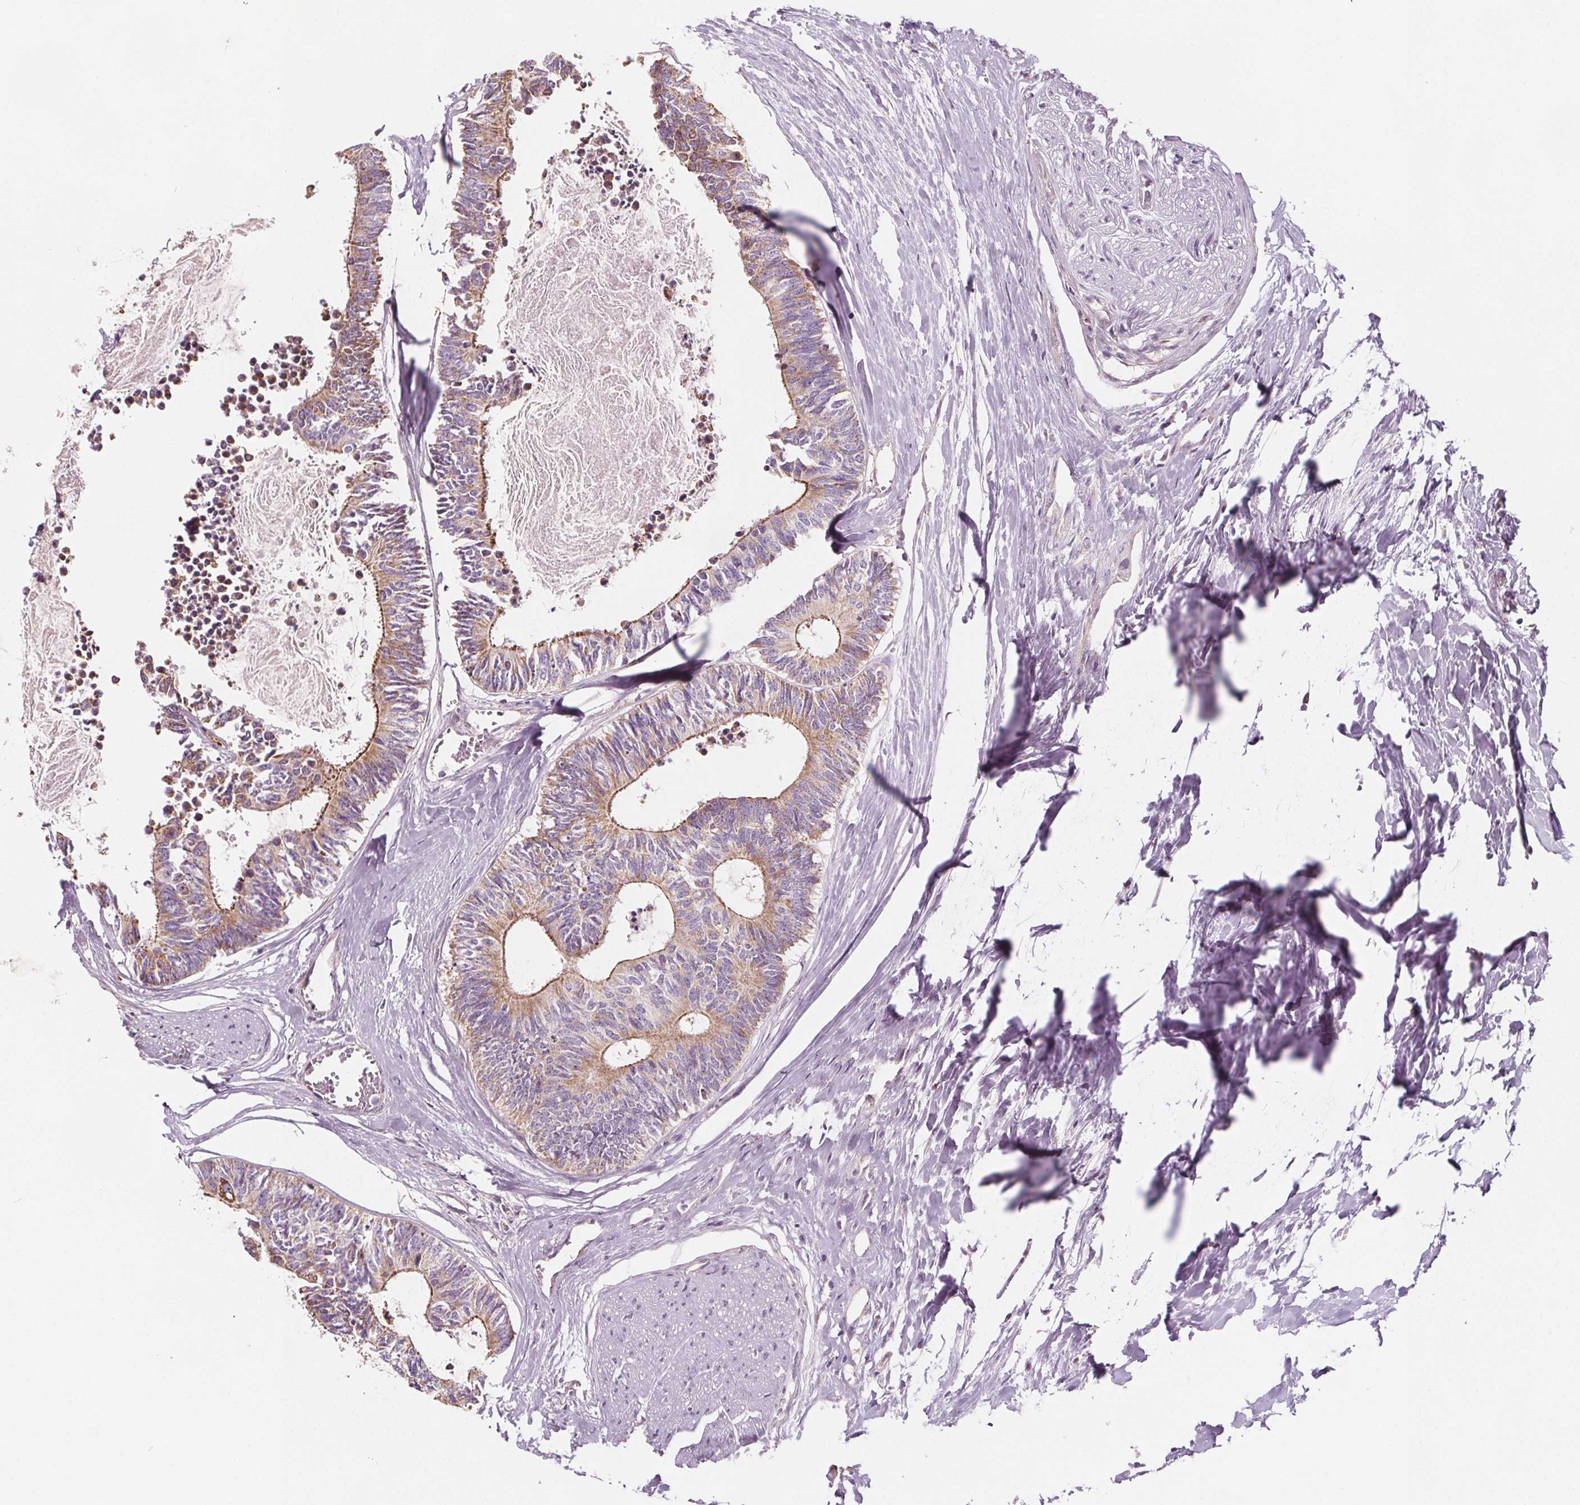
{"staining": {"intensity": "moderate", "quantity": "<25%", "location": "cytoplasmic/membranous"}, "tissue": "colorectal cancer", "cell_type": "Tumor cells", "image_type": "cancer", "snomed": [{"axis": "morphology", "description": "Adenocarcinoma, NOS"}, {"axis": "topography", "description": "Colon"}, {"axis": "topography", "description": "Rectum"}], "caption": "Moderate cytoplasmic/membranous expression is identified in about <25% of tumor cells in colorectal cancer.", "gene": "ADAM33", "patient": {"sex": "male", "age": 57}}